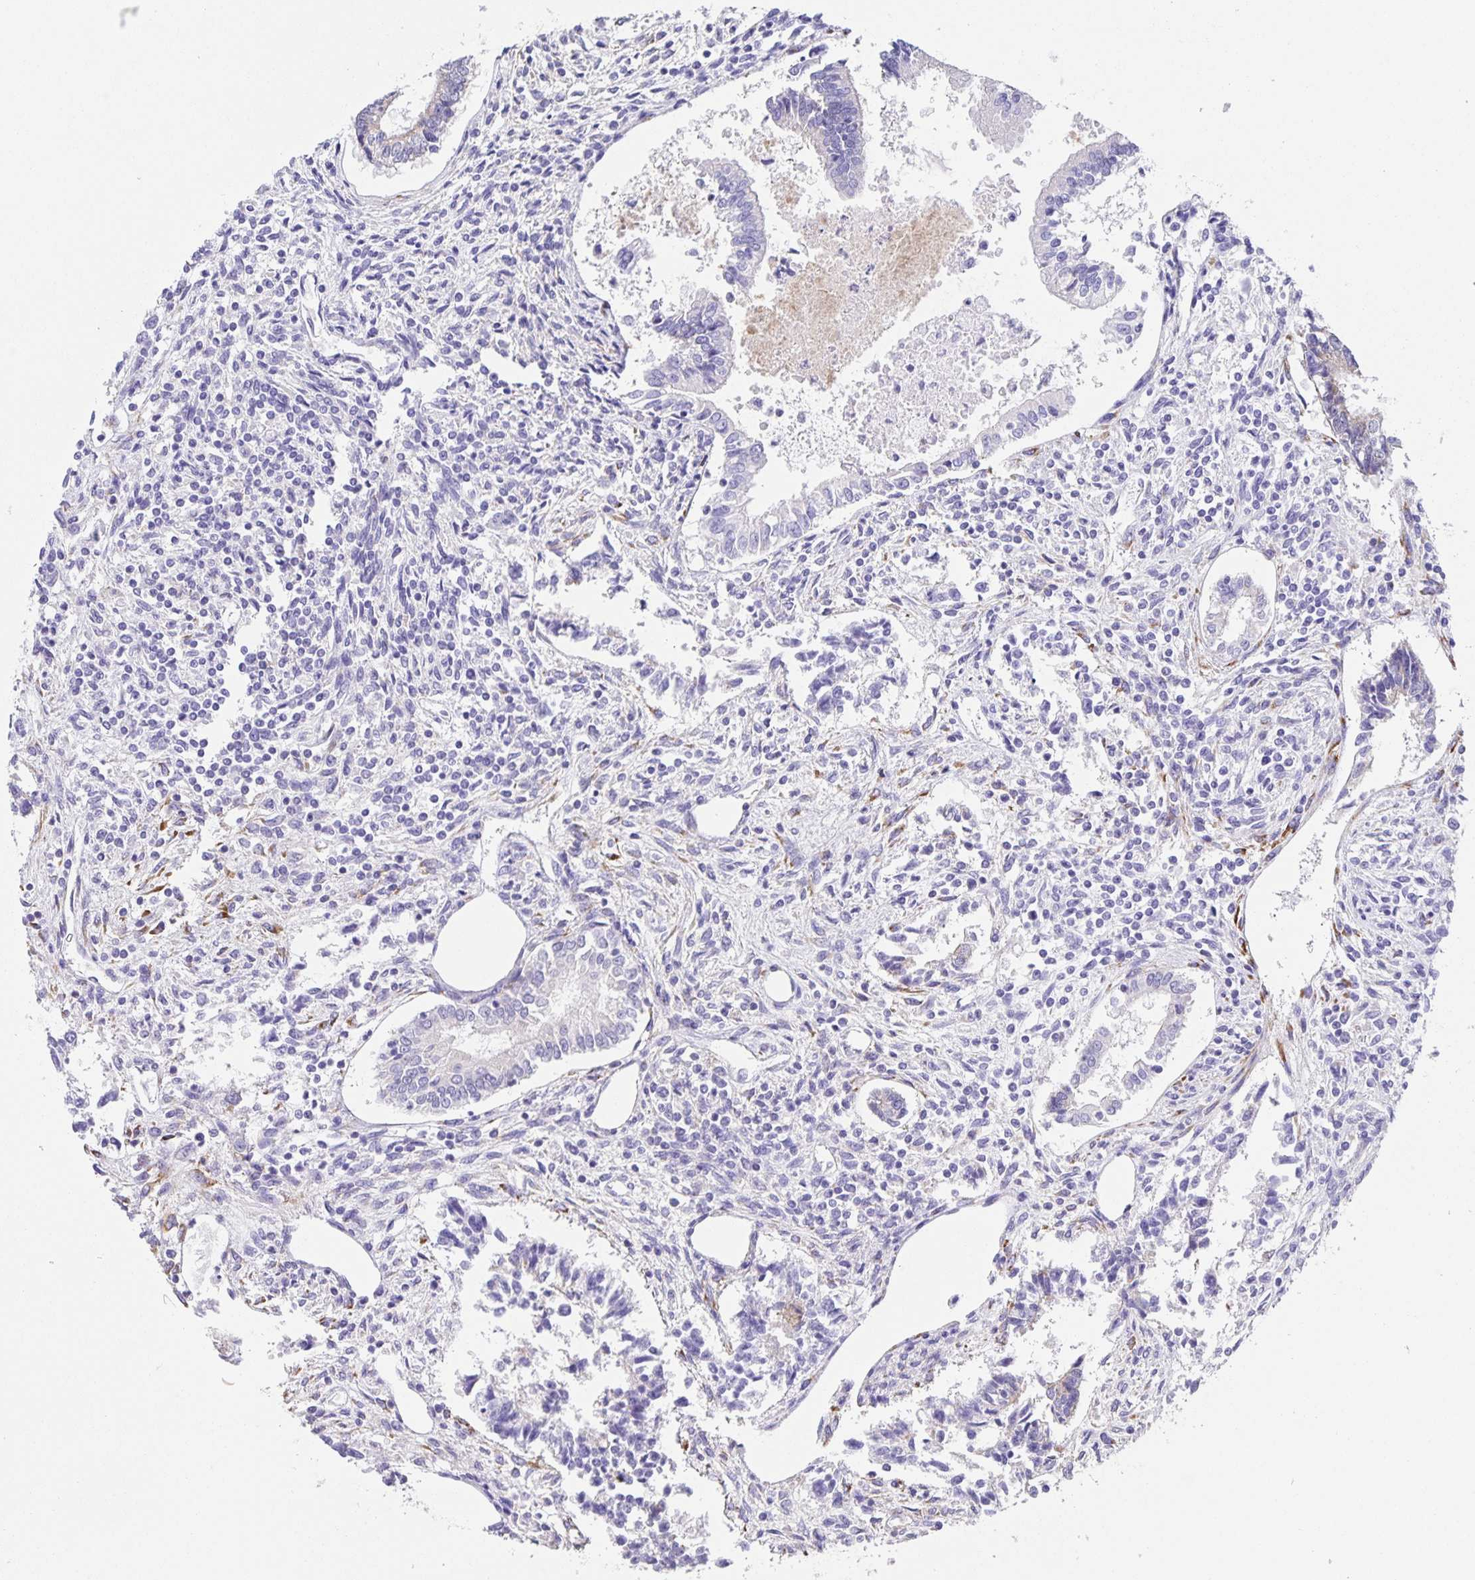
{"staining": {"intensity": "negative", "quantity": "none", "location": "none"}, "tissue": "testis cancer", "cell_type": "Tumor cells", "image_type": "cancer", "snomed": [{"axis": "morphology", "description": "Carcinoma, Embryonal, NOS"}, {"axis": "topography", "description": "Testis"}], "caption": "Immunohistochemistry image of neoplastic tissue: human embryonal carcinoma (testis) stained with DAB (3,3'-diaminobenzidine) exhibits no significant protein positivity in tumor cells.", "gene": "PRR36", "patient": {"sex": "male", "age": 37}}